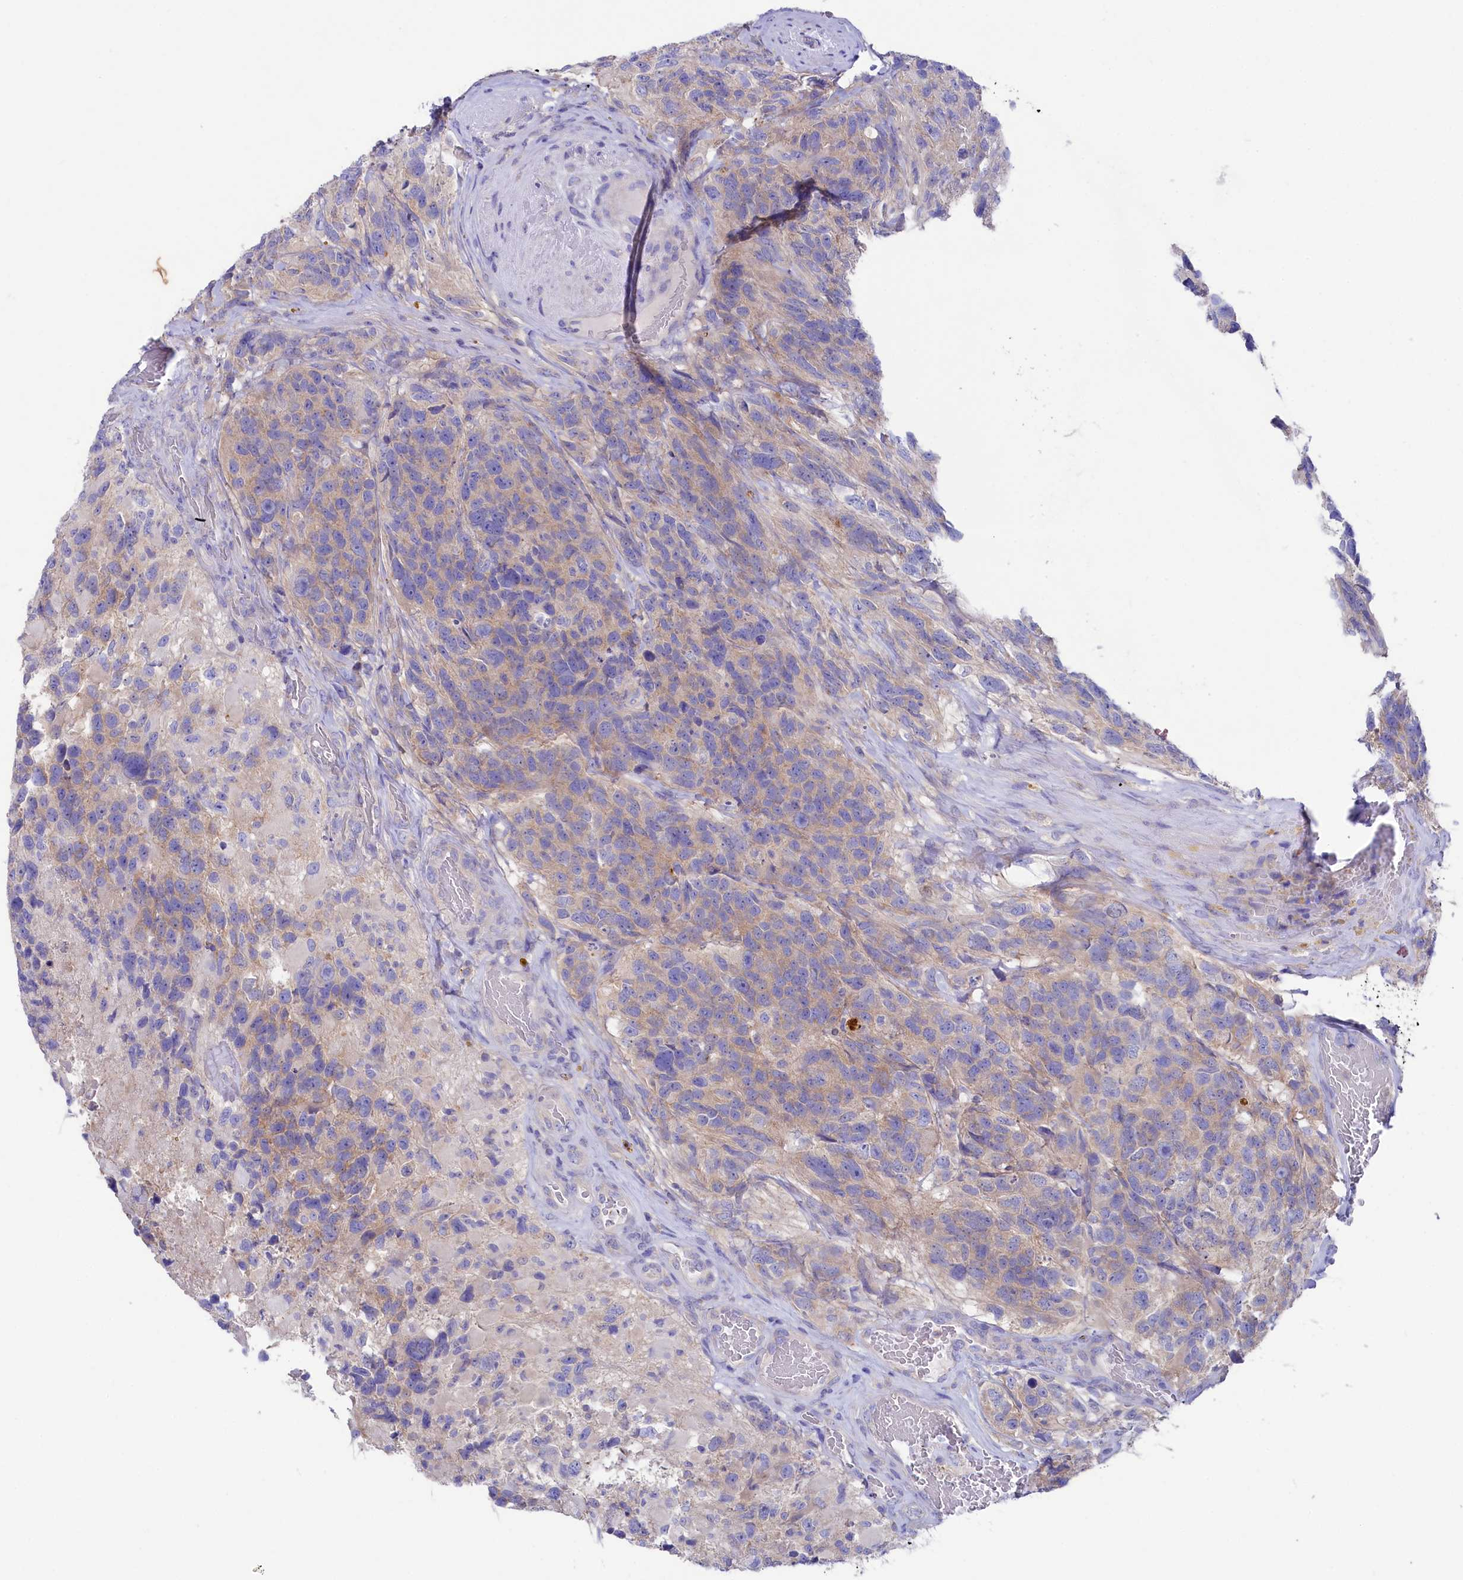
{"staining": {"intensity": "moderate", "quantity": "<25%", "location": "cytoplasmic/membranous"}, "tissue": "glioma", "cell_type": "Tumor cells", "image_type": "cancer", "snomed": [{"axis": "morphology", "description": "Glioma, malignant, High grade"}, {"axis": "topography", "description": "Brain"}], "caption": "This is an image of immunohistochemistry (IHC) staining of malignant glioma (high-grade), which shows moderate expression in the cytoplasmic/membranous of tumor cells.", "gene": "VPS26B", "patient": {"sex": "male", "age": 69}}